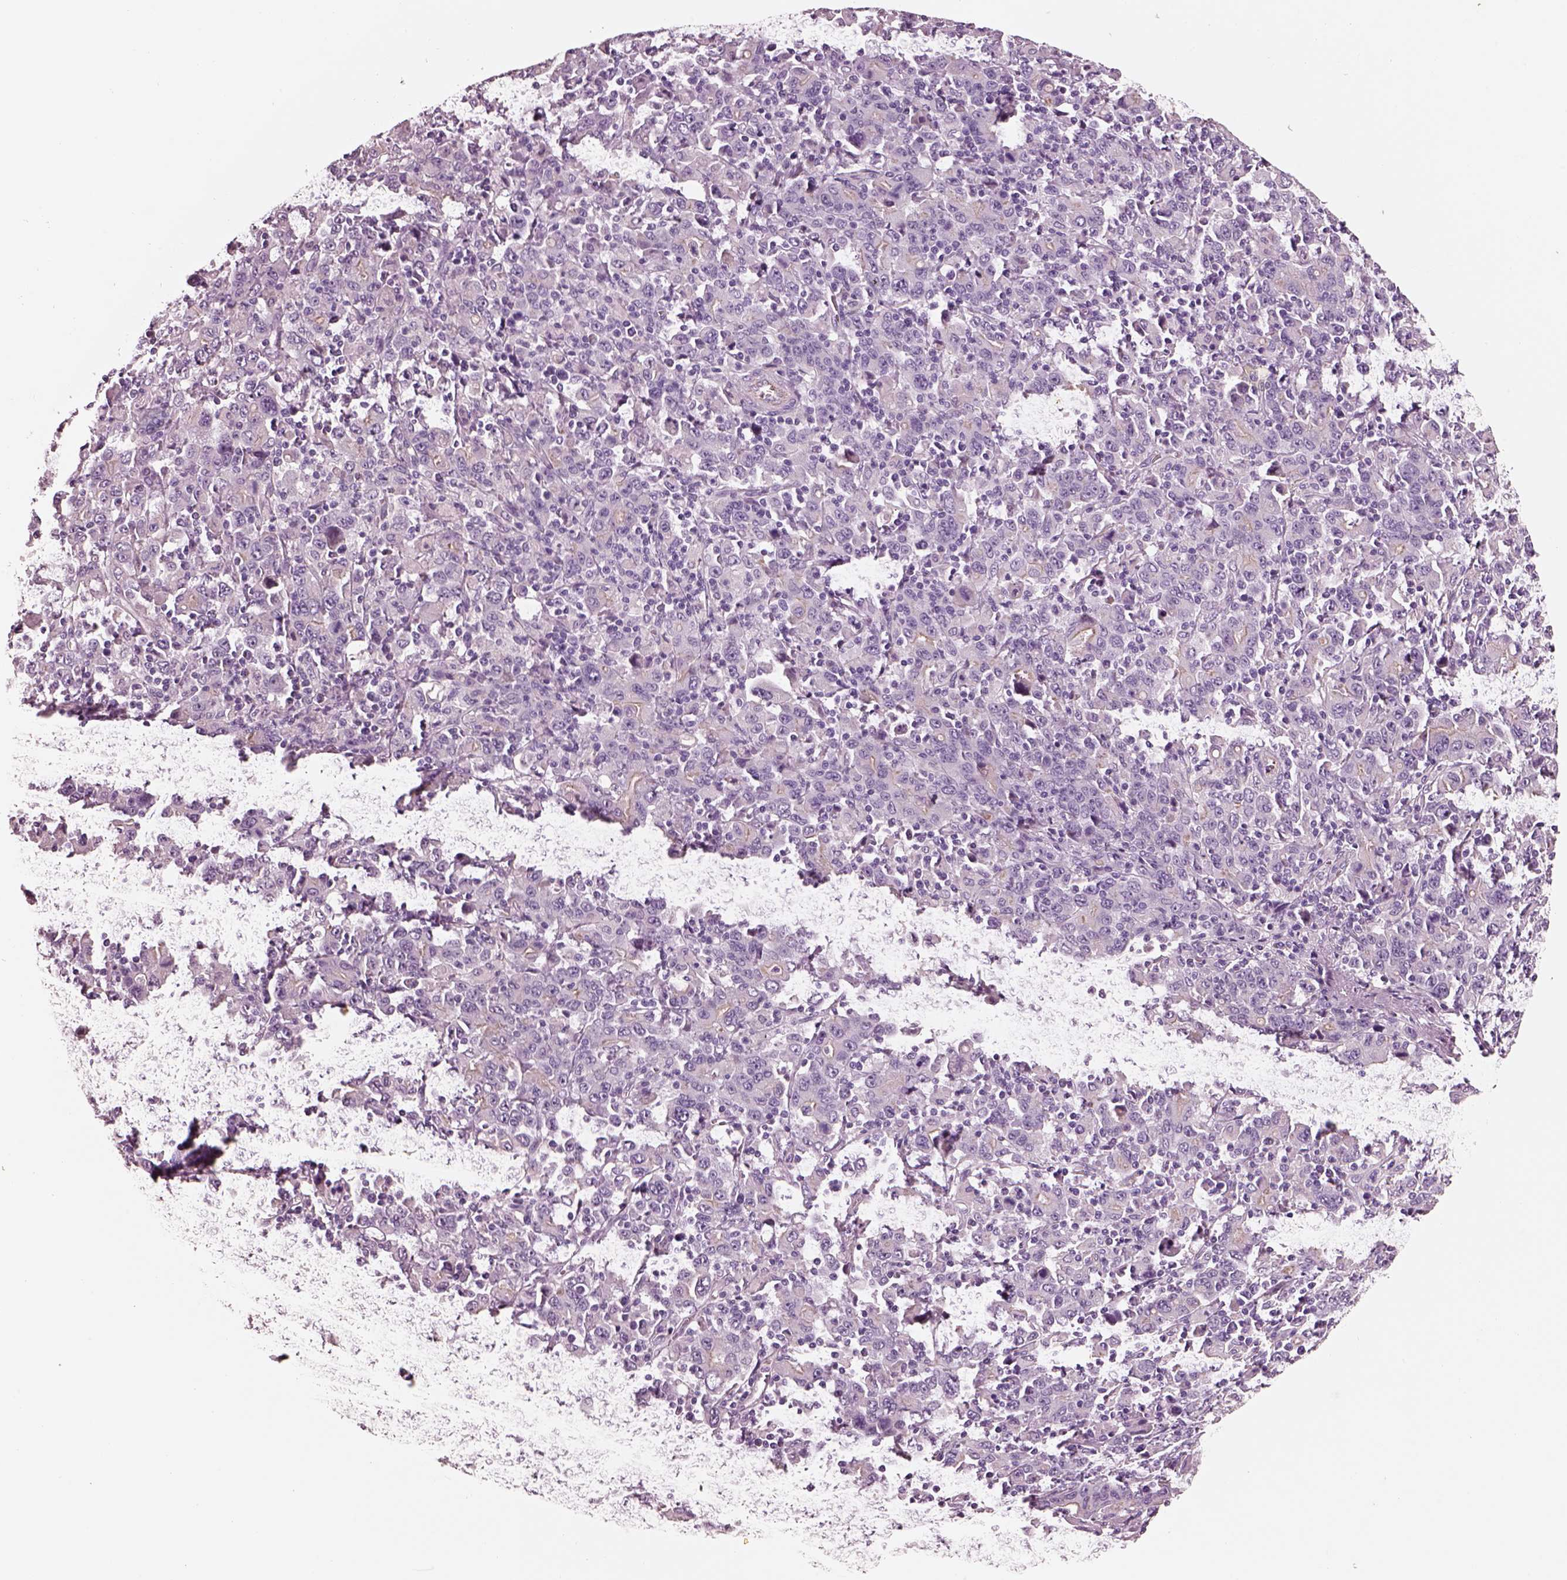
{"staining": {"intensity": "negative", "quantity": "none", "location": "none"}, "tissue": "stomach cancer", "cell_type": "Tumor cells", "image_type": "cancer", "snomed": [{"axis": "morphology", "description": "Adenocarcinoma, NOS"}, {"axis": "topography", "description": "Stomach, upper"}], "caption": "Tumor cells are negative for protein expression in human stomach cancer (adenocarcinoma). (IHC, brightfield microscopy, high magnification).", "gene": "IGLL1", "patient": {"sex": "male", "age": 69}}